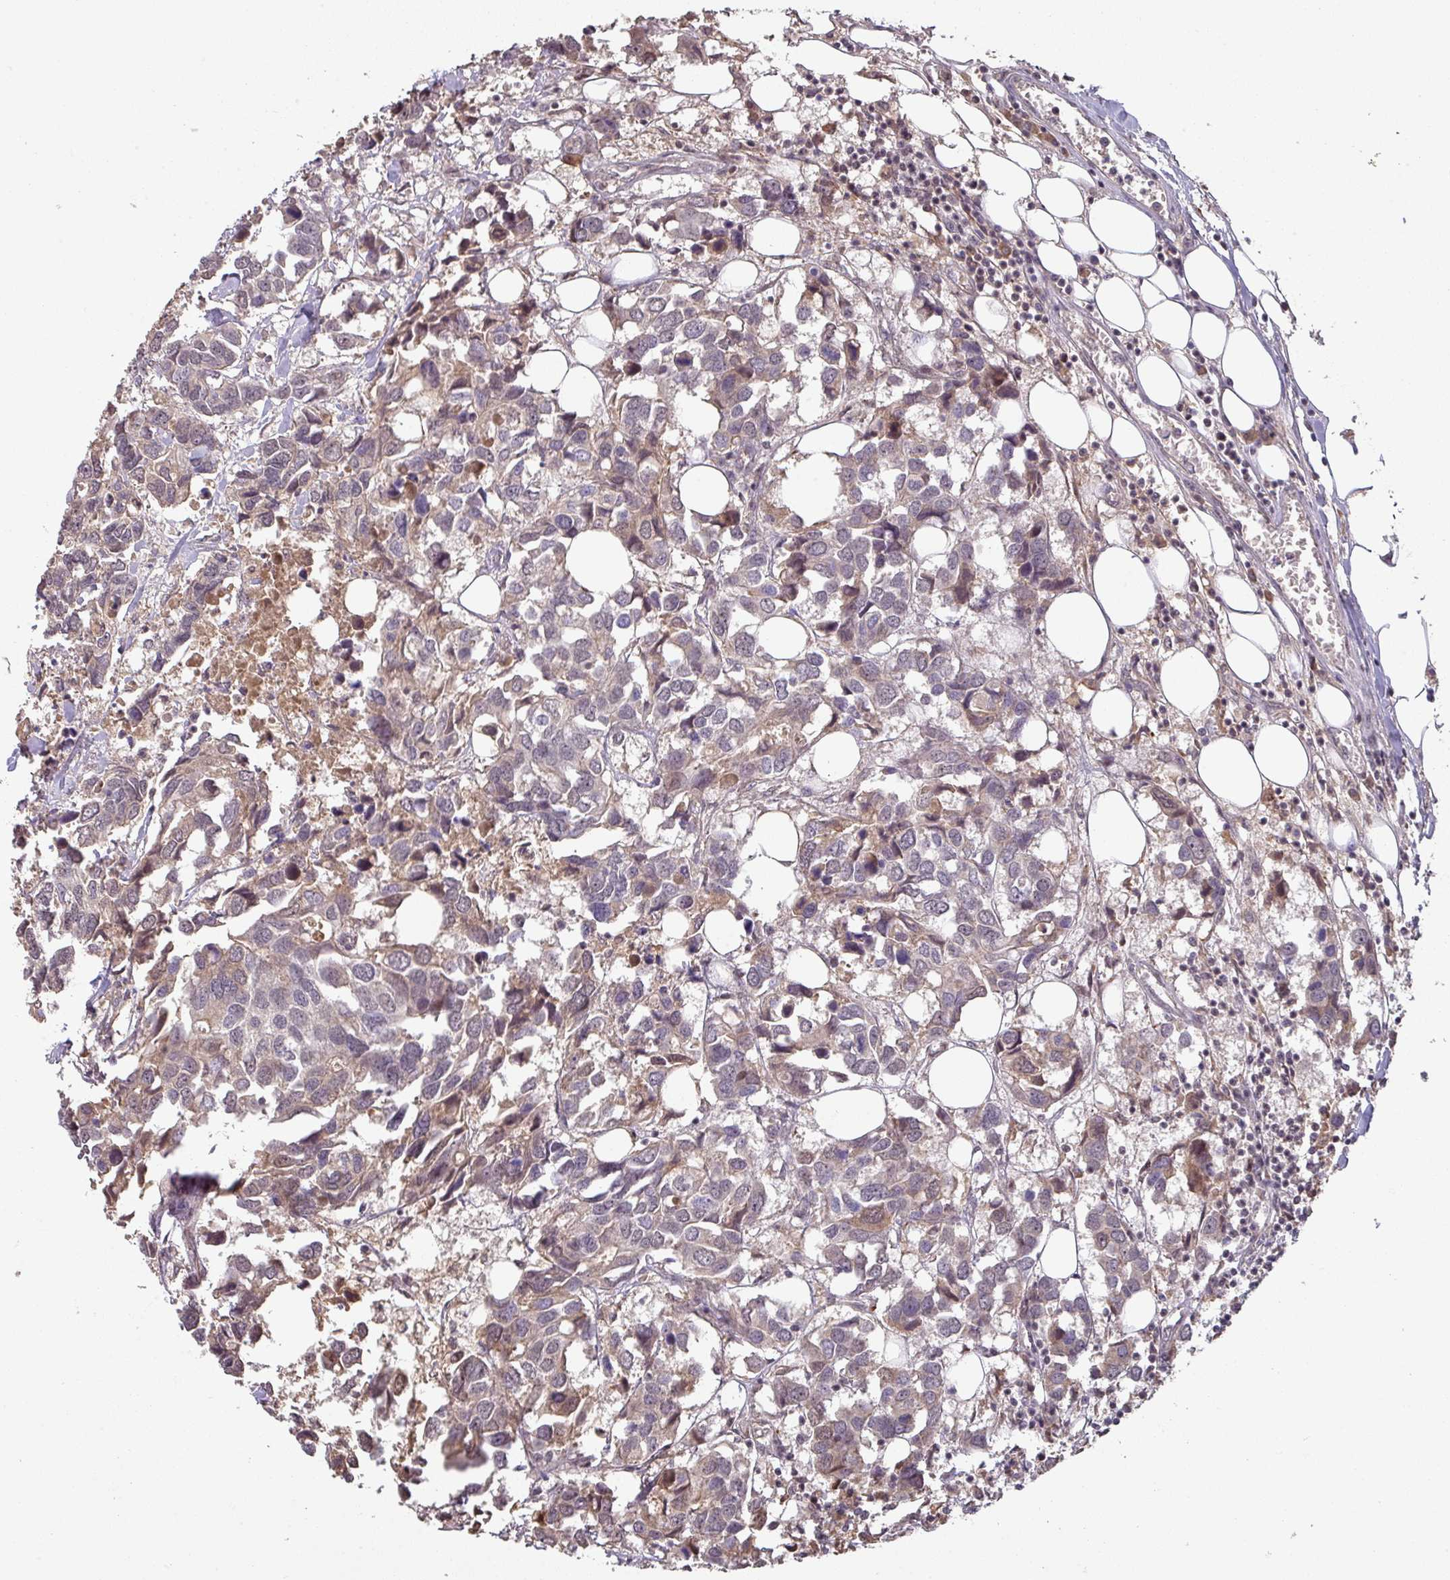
{"staining": {"intensity": "moderate", "quantity": "<25%", "location": "cytoplasmic/membranous,nuclear"}, "tissue": "breast cancer", "cell_type": "Tumor cells", "image_type": "cancer", "snomed": [{"axis": "morphology", "description": "Duct carcinoma"}, {"axis": "topography", "description": "Breast"}], "caption": "This histopathology image reveals immunohistochemistry staining of invasive ductal carcinoma (breast), with low moderate cytoplasmic/membranous and nuclear positivity in about <25% of tumor cells.", "gene": "ZBTB14", "patient": {"sex": "female", "age": 83}}